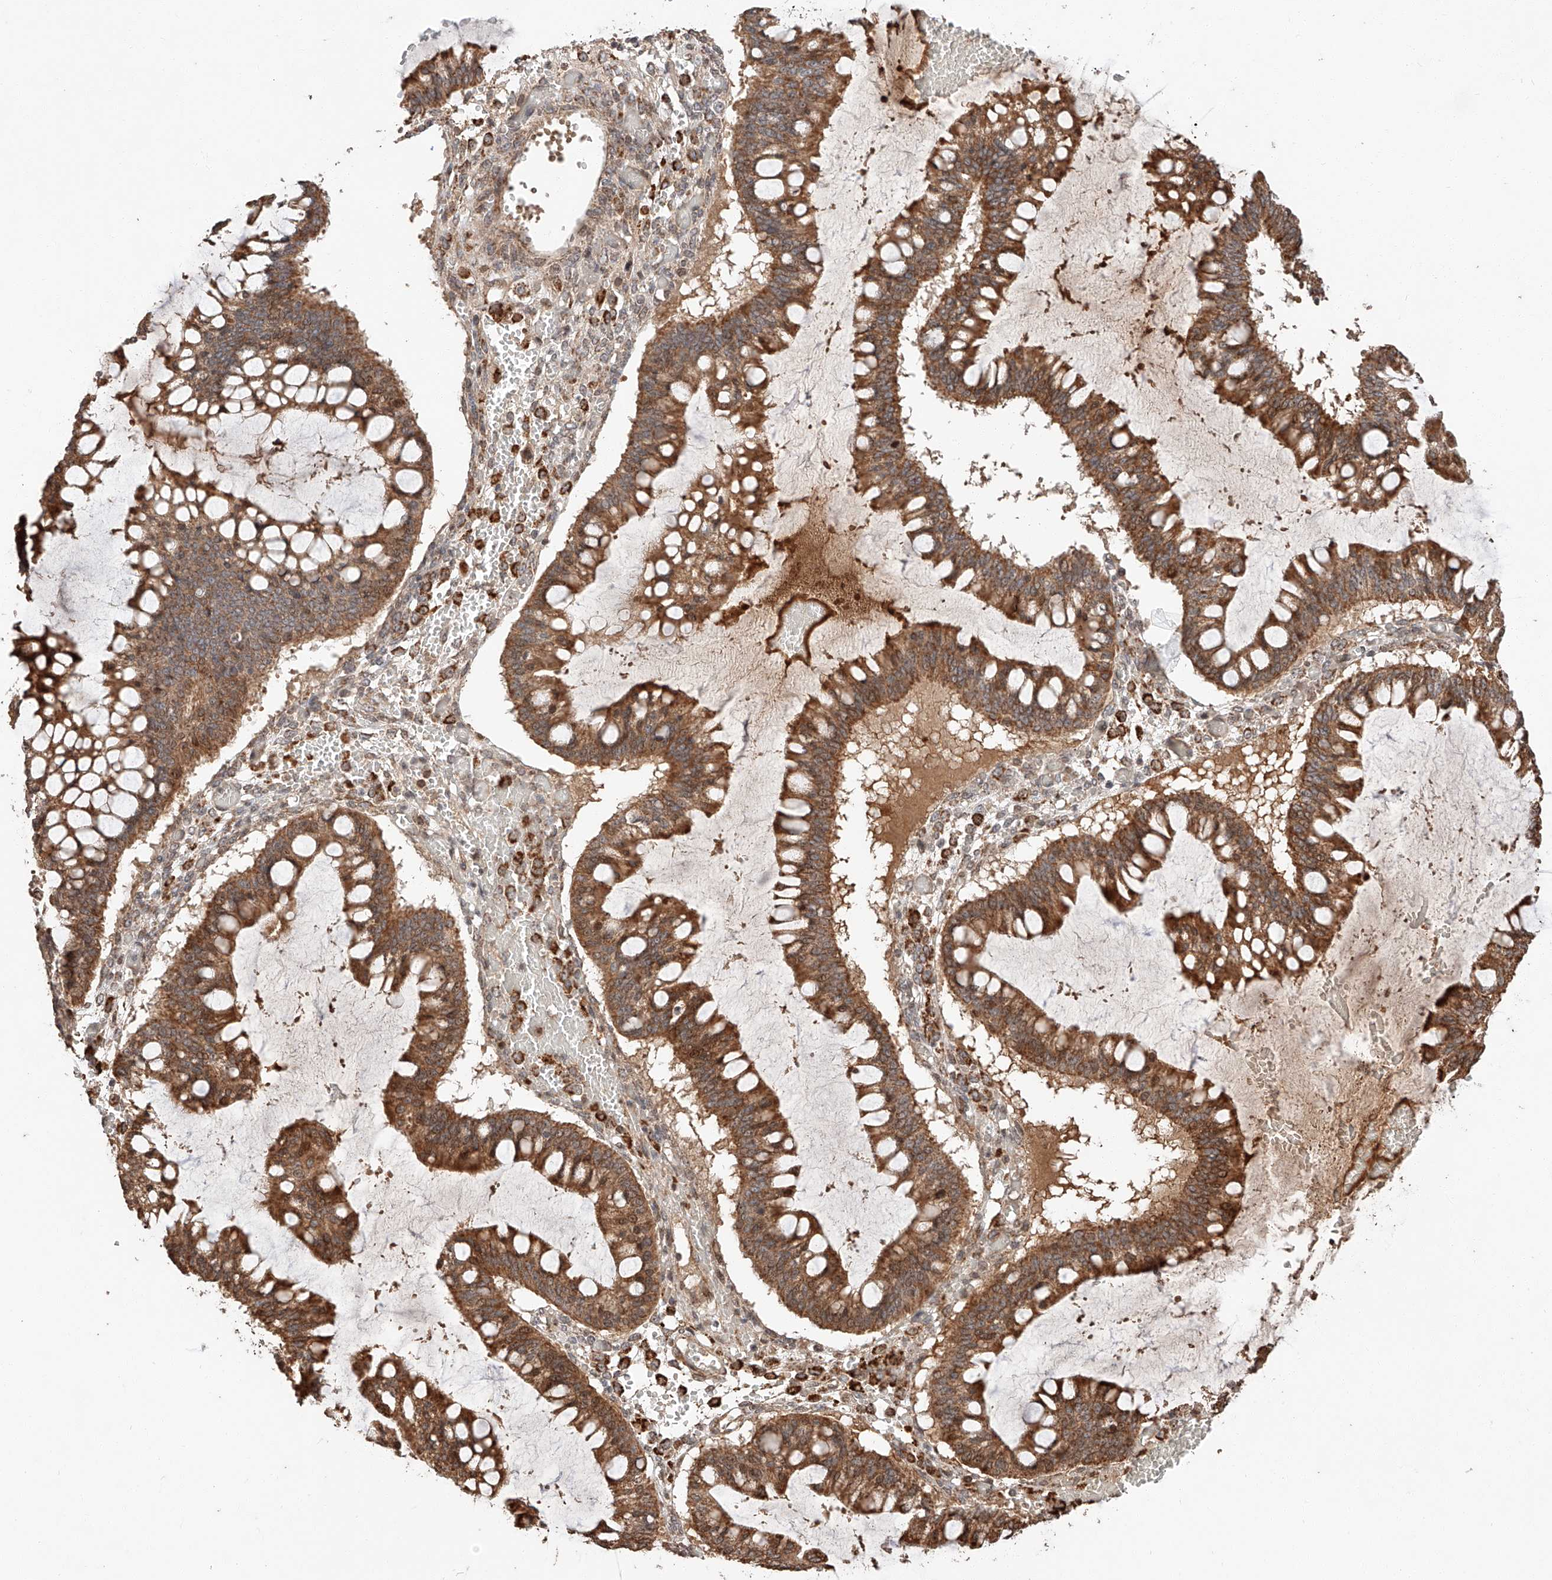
{"staining": {"intensity": "moderate", "quantity": ">75%", "location": "cytoplasmic/membranous"}, "tissue": "ovarian cancer", "cell_type": "Tumor cells", "image_type": "cancer", "snomed": [{"axis": "morphology", "description": "Cystadenocarcinoma, mucinous, NOS"}, {"axis": "topography", "description": "Ovary"}], "caption": "An immunohistochemistry micrograph of neoplastic tissue is shown. Protein staining in brown shows moderate cytoplasmic/membranous positivity in ovarian cancer (mucinous cystadenocarcinoma) within tumor cells. (DAB IHC, brown staining for protein, blue staining for nuclei).", "gene": "ARHGAP33", "patient": {"sex": "female", "age": 73}}